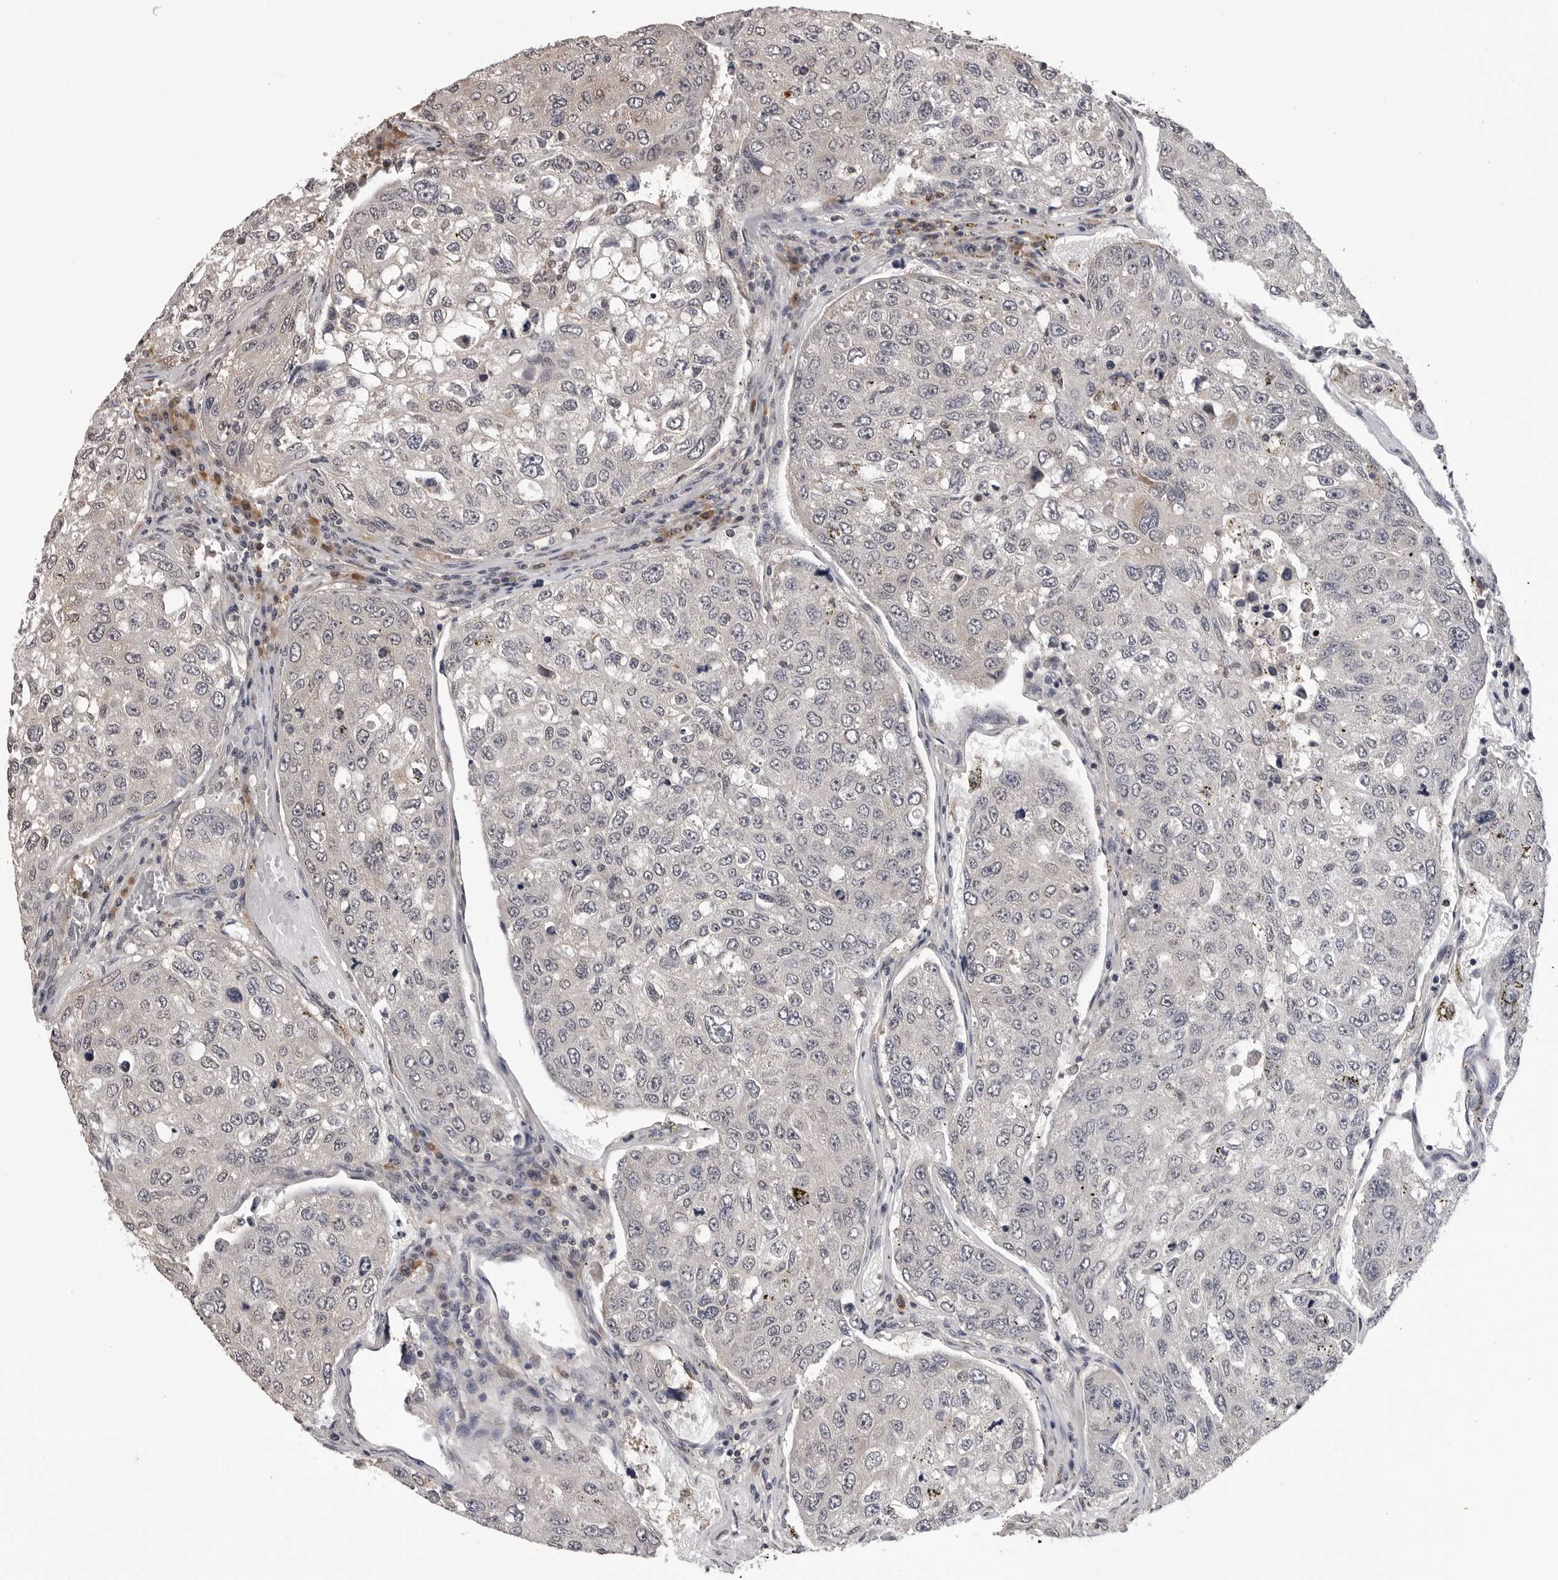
{"staining": {"intensity": "negative", "quantity": "none", "location": "none"}, "tissue": "urothelial cancer", "cell_type": "Tumor cells", "image_type": "cancer", "snomed": [{"axis": "morphology", "description": "Urothelial carcinoma, High grade"}, {"axis": "topography", "description": "Lymph node"}, {"axis": "topography", "description": "Urinary bladder"}], "caption": "The micrograph exhibits no significant positivity in tumor cells of urothelial carcinoma (high-grade). (DAB immunohistochemistry (IHC) with hematoxylin counter stain).", "gene": "TRMT13", "patient": {"sex": "male", "age": 51}}